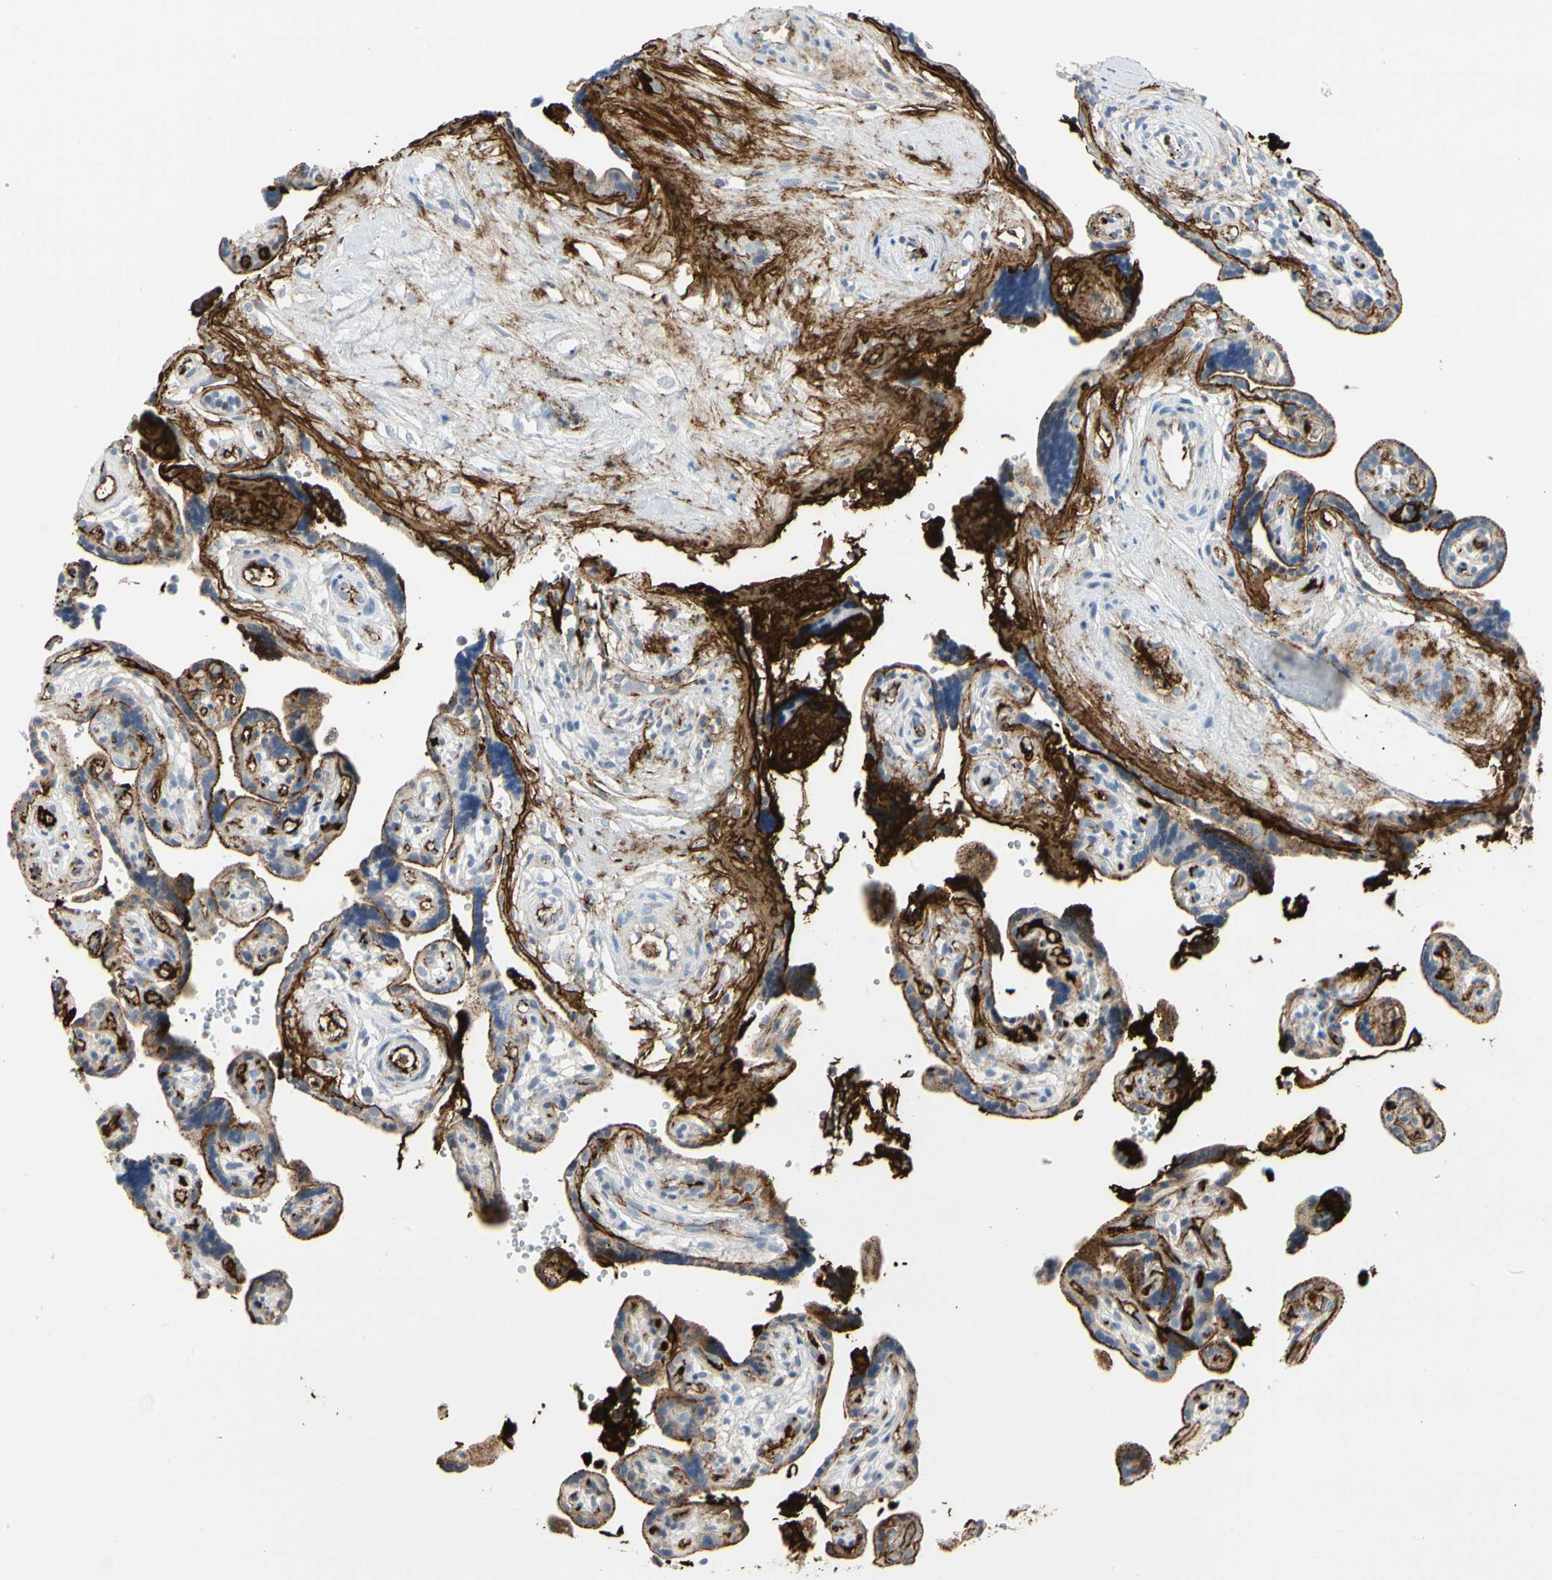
{"staining": {"intensity": "moderate", "quantity": "25%-75%", "location": "cytoplasmic/membranous"}, "tissue": "placenta", "cell_type": "Trophoblastic cells", "image_type": "normal", "snomed": [{"axis": "morphology", "description": "Normal tissue, NOS"}, {"axis": "topography", "description": "Placenta"}], "caption": "Immunohistochemistry (IHC) photomicrograph of benign placenta: human placenta stained using IHC shows medium levels of moderate protein expression localized specifically in the cytoplasmic/membranous of trophoblastic cells, appearing as a cytoplasmic/membranous brown color.", "gene": "FGB", "patient": {"sex": "female", "age": 30}}